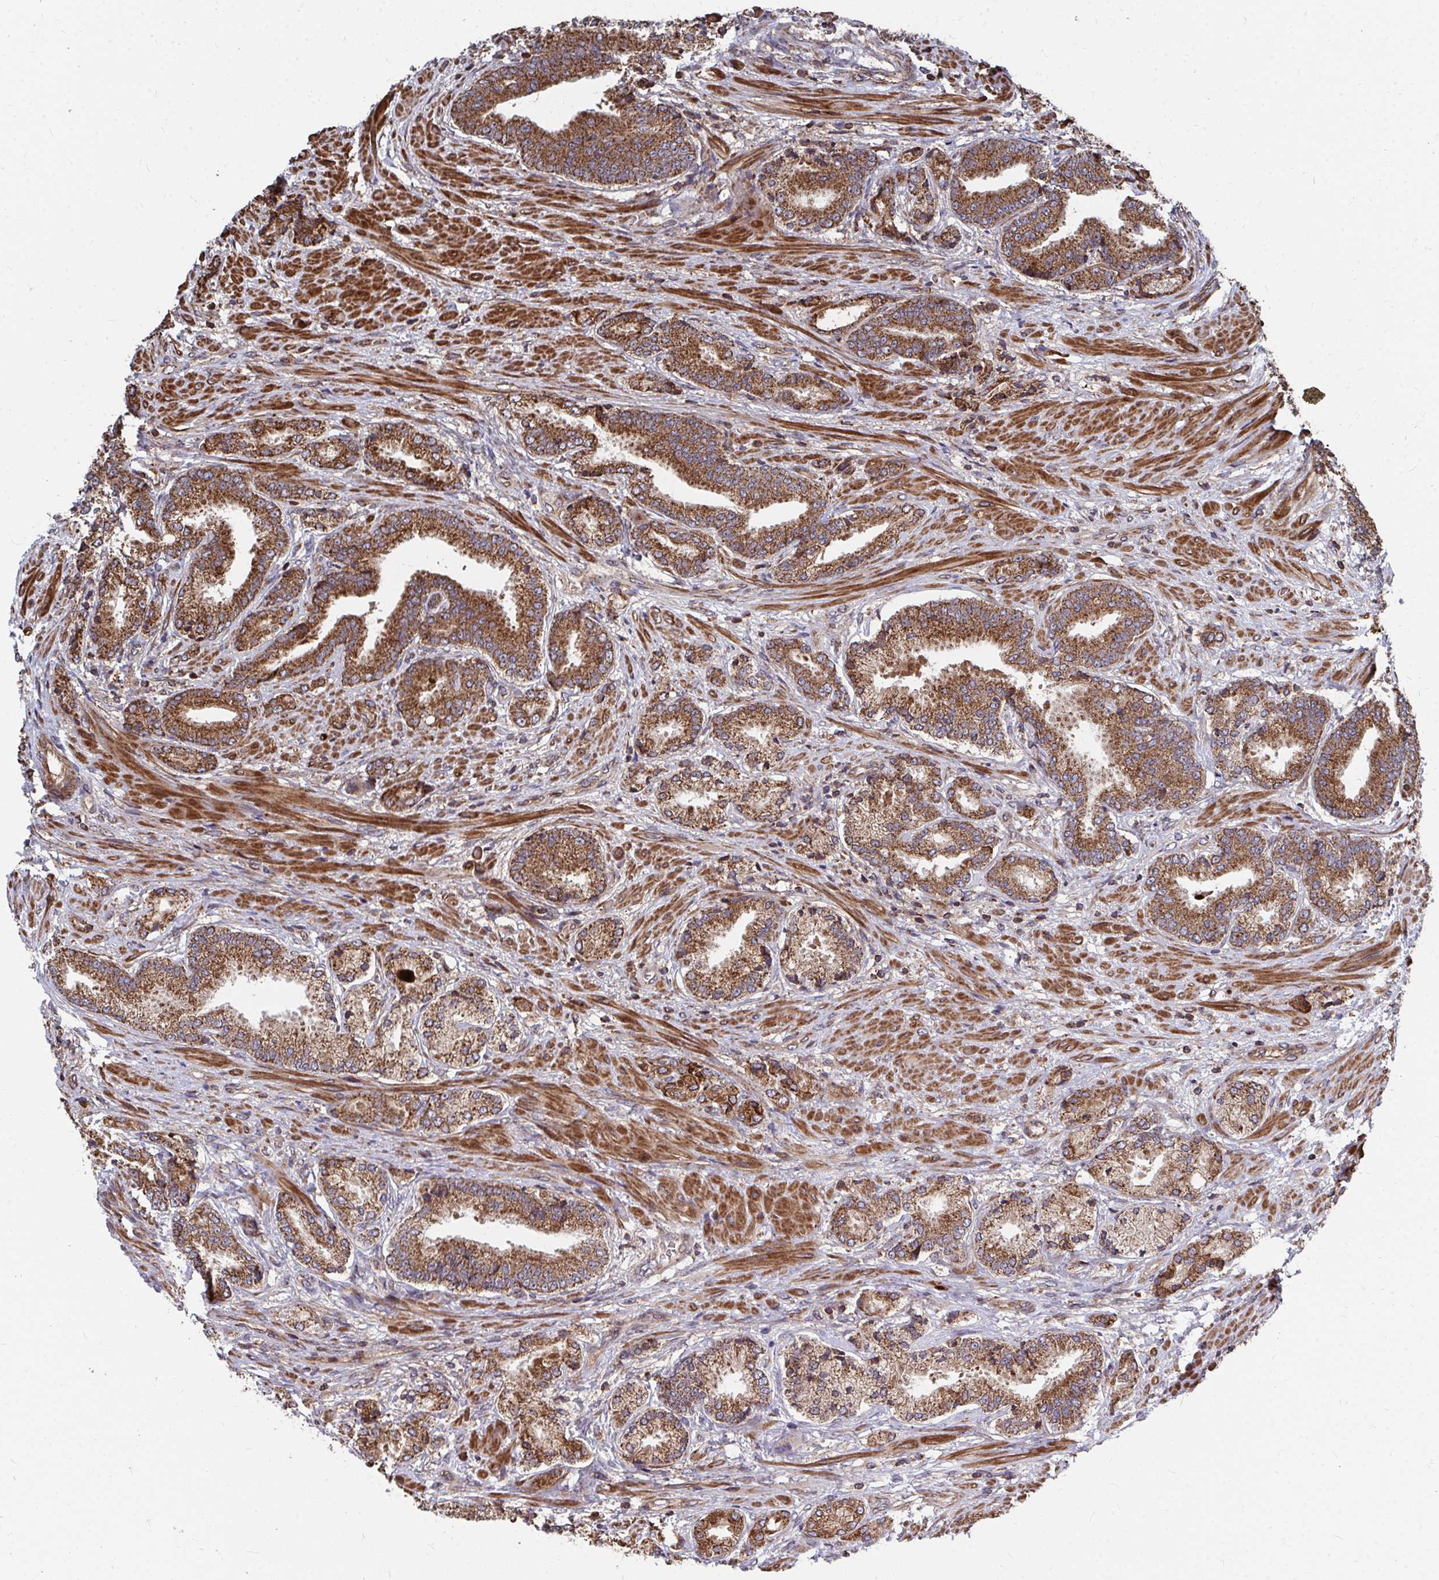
{"staining": {"intensity": "strong", "quantity": ">75%", "location": "cytoplasmic/membranous"}, "tissue": "prostate cancer", "cell_type": "Tumor cells", "image_type": "cancer", "snomed": [{"axis": "morphology", "description": "Adenocarcinoma, High grade"}, {"axis": "topography", "description": "Prostate and seminal vesicle, NOS"}], "caption": "Human prostate cancer (high-grade adenocarcinoma) stained for a protein (brown) displays strong cytoplasmic/membranous positive expression in approximately >75% of tumor cells.", "gene": "FAM89A", "patient": {"sex": "male", "age": 61}}